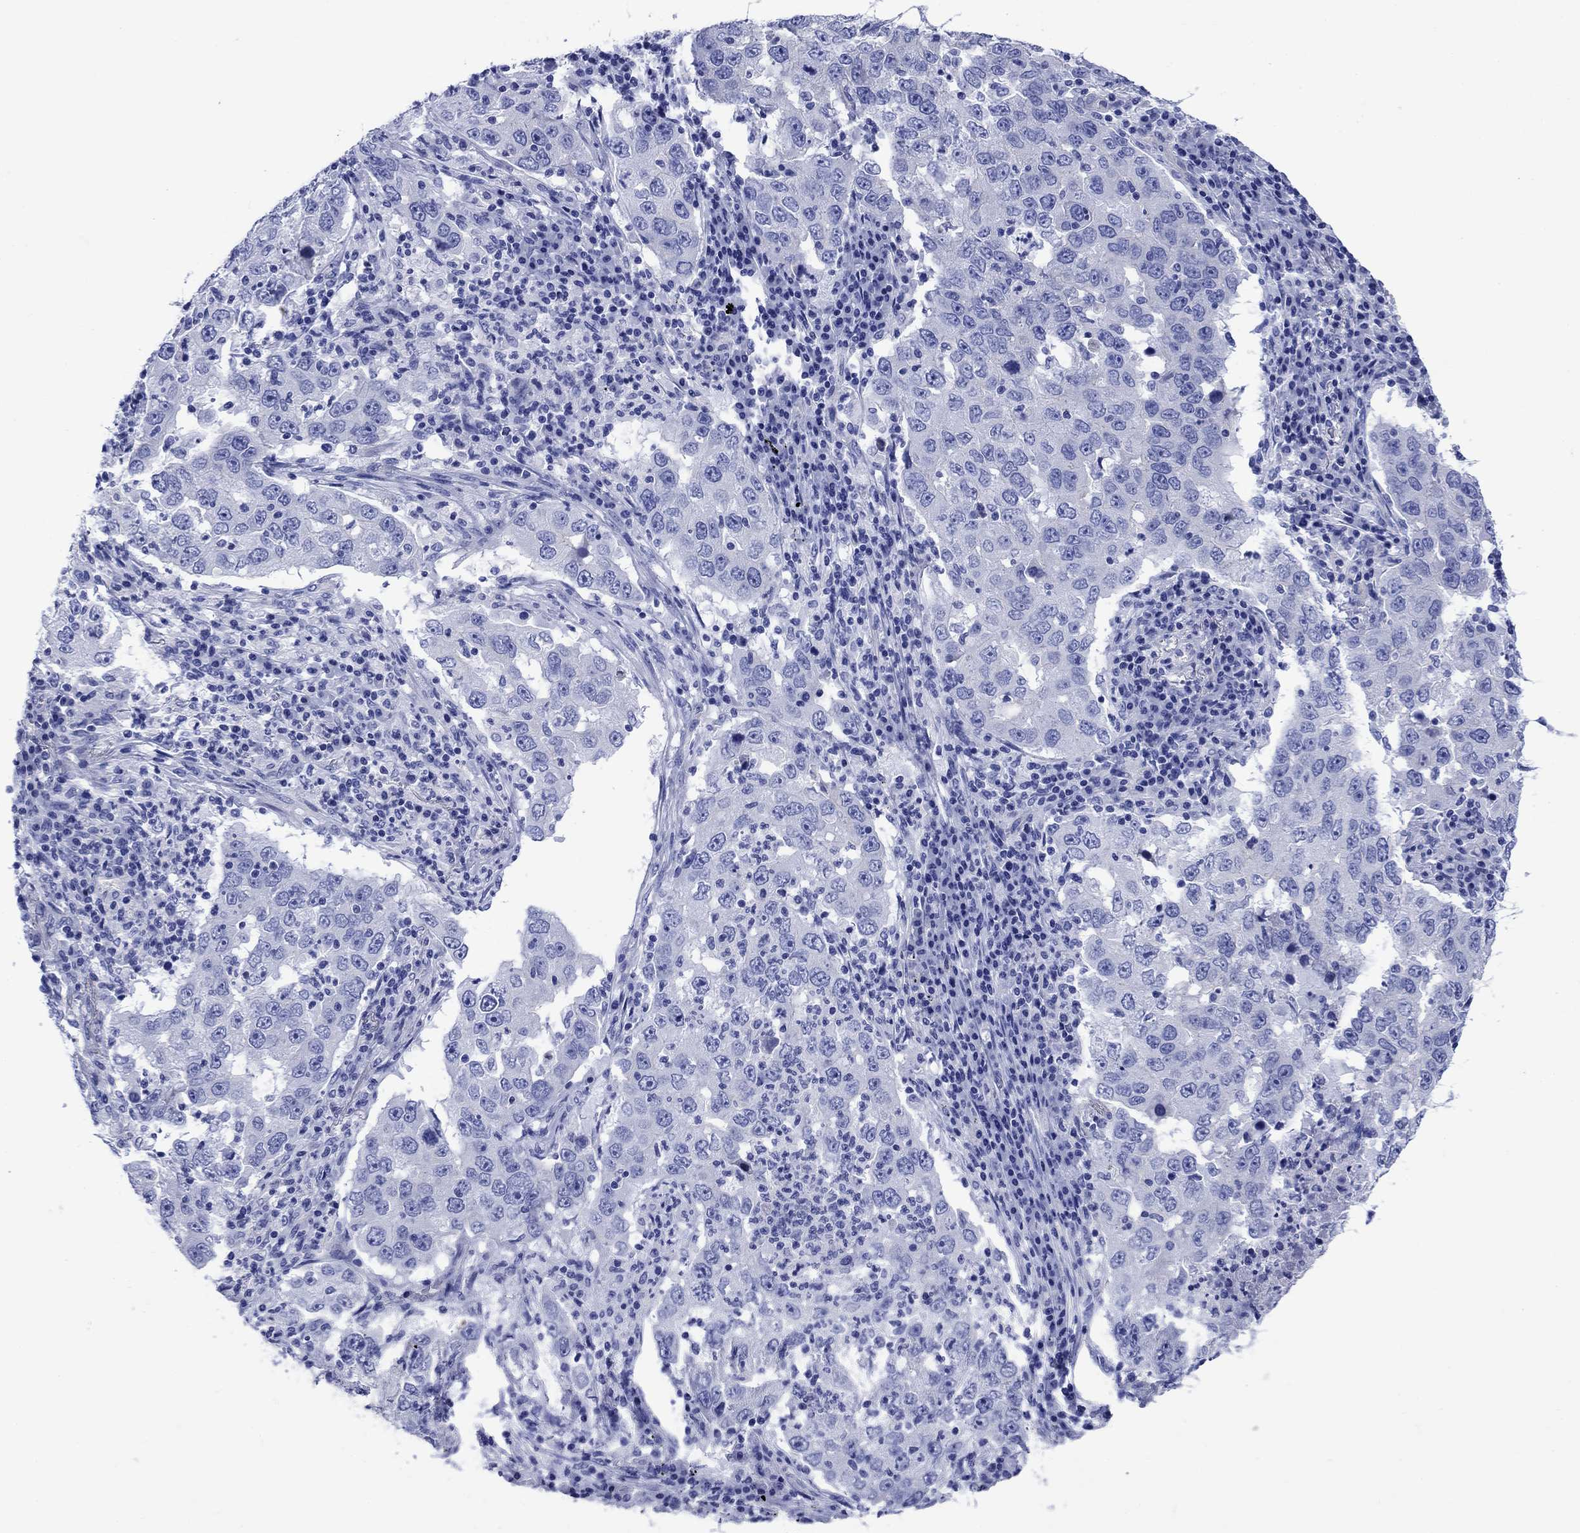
{"staining": {"intensity": "negative", "quantity": "none", "location": "none"}, "tissue": "lung cancer", "cell_type": "Tumor cells", "image_type": "cancer", "snomed": [{"axis": "morphology", "description": "Adenocarcinoma, NOS"}, {"axis": "topography", "description": "Lung"}], "caption": "Immunohistochemistry of adenocarcinoma (lung) displays no staining in tumor cells. (Stains: DAB (3,3'-diaminobenzidine) IHC with hematoxylin counter stain, Microscopy: brightfield microscopy at high magnification).", "gene": "SLC1A2", "patient": {"sex": "male", "age": 73}}